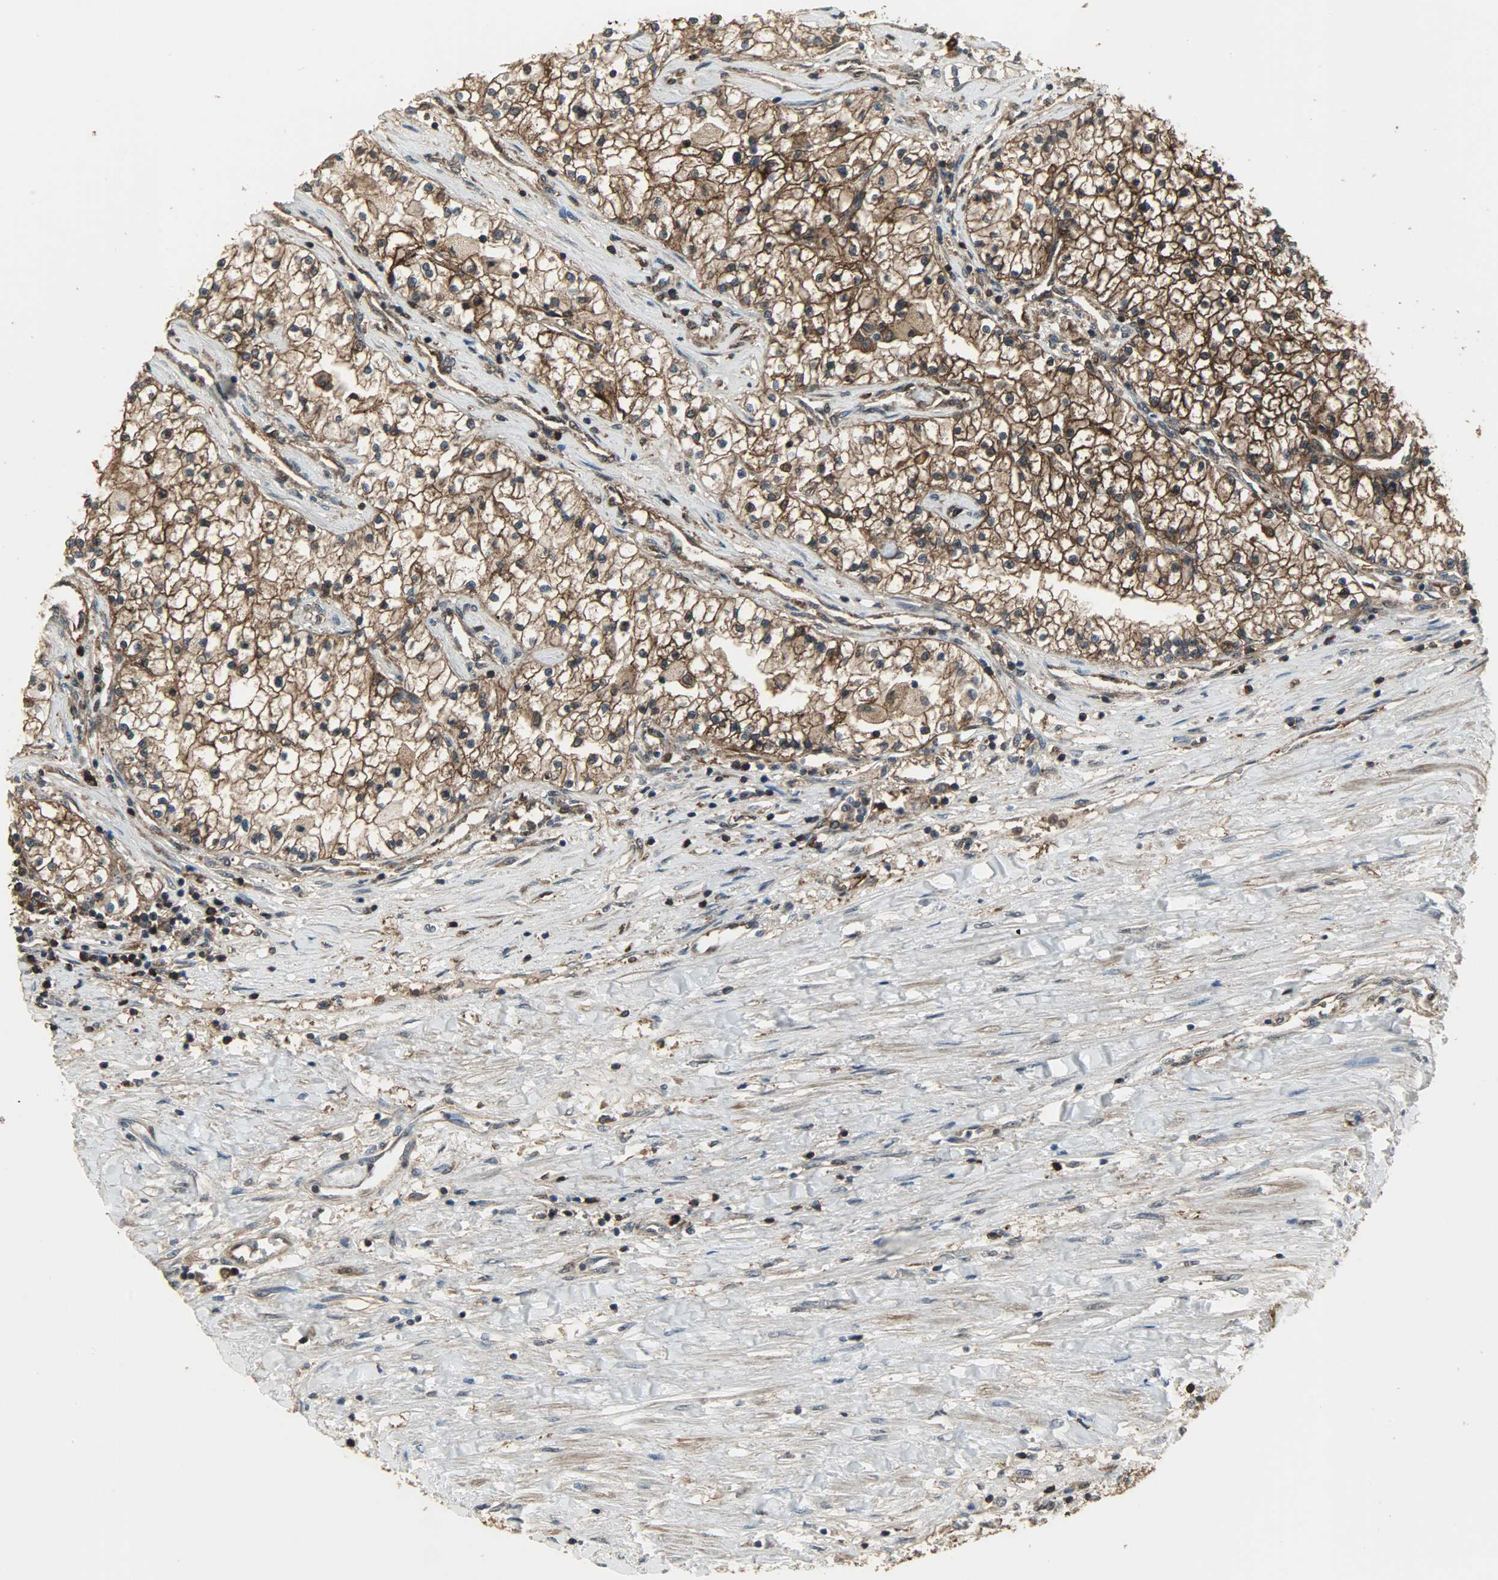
{"staining": {"intensity": "strong", "quantity": ">75%", "location": "cytoplasmic/membranous,nuclear"}, "tissue": "renal cancer", "cell_type": "Tumor cells", "image_type": "cancer", "snomed": [{"axis": "morphology", "description": "Adenocarcinoma, NOS"}, {"axis": "topography", "description": "Kidney"}], "caption": "IHC image of neoplastic tissue: adenocarcinoma (renal) stained using immunohistochemistry demonstrates high levels of strong protein expression localized specifically in the cytoplasmic/membranous and nuclear of tumor cells, appearing as a cytoplasmic/membranous and nuclear brown color.", "gene": "LDHB", "patient": {"sex": "male", "age": 68}}